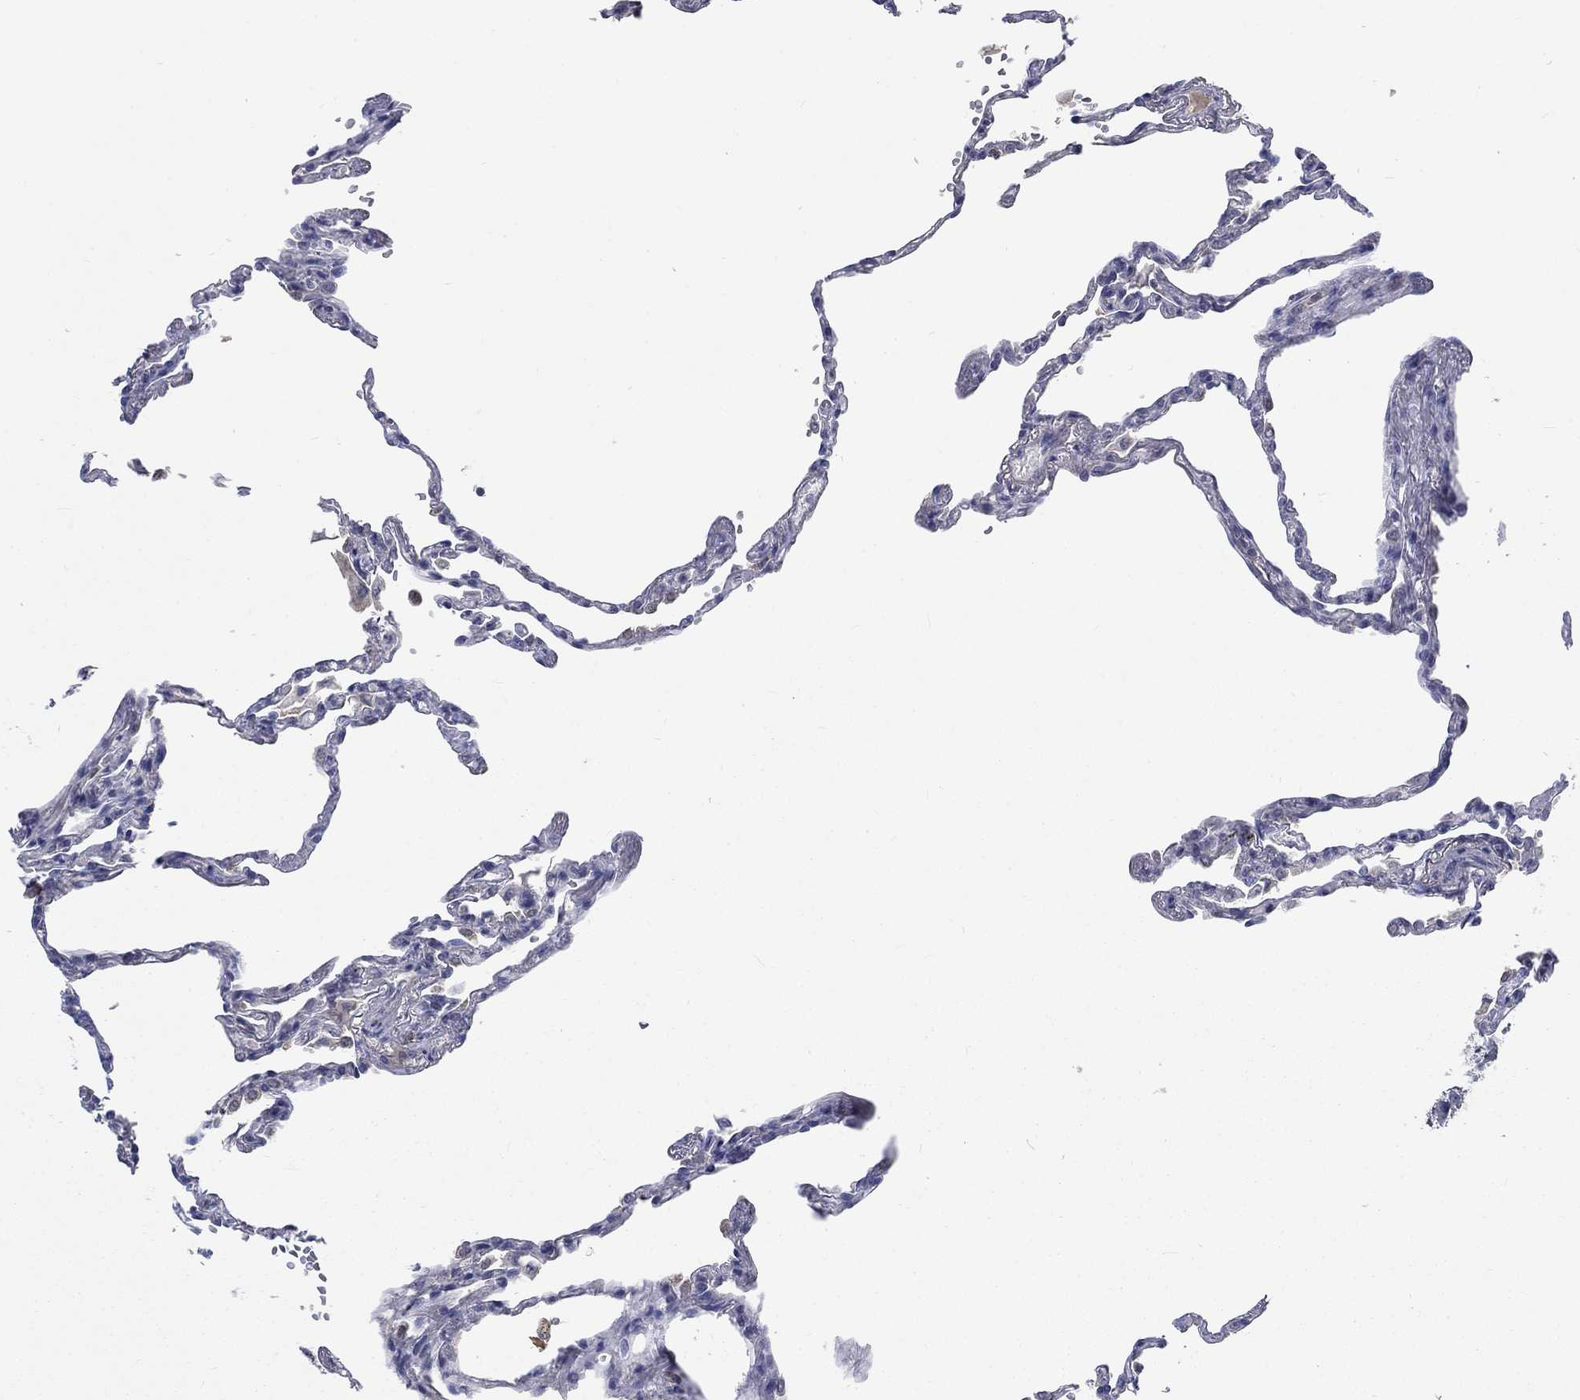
{"staining": {"intensity": "negative", "quantity": "none", "location": "none"}, "tissue": "lung", "cell_type": "Alveolar cells", "image_type": "normal", "snomed": [{"axis": "morphology", "description": "Normal tissue, NOS"}, {"axis": "topography", "description": "Lung"}], "caption": "This is an immunohistochemistry histopathology image of unremarkable lung. There is no positivity in alveolar cells.", "gene": "ZBTB18", "patient": {"sex": "male", "age": 78}}